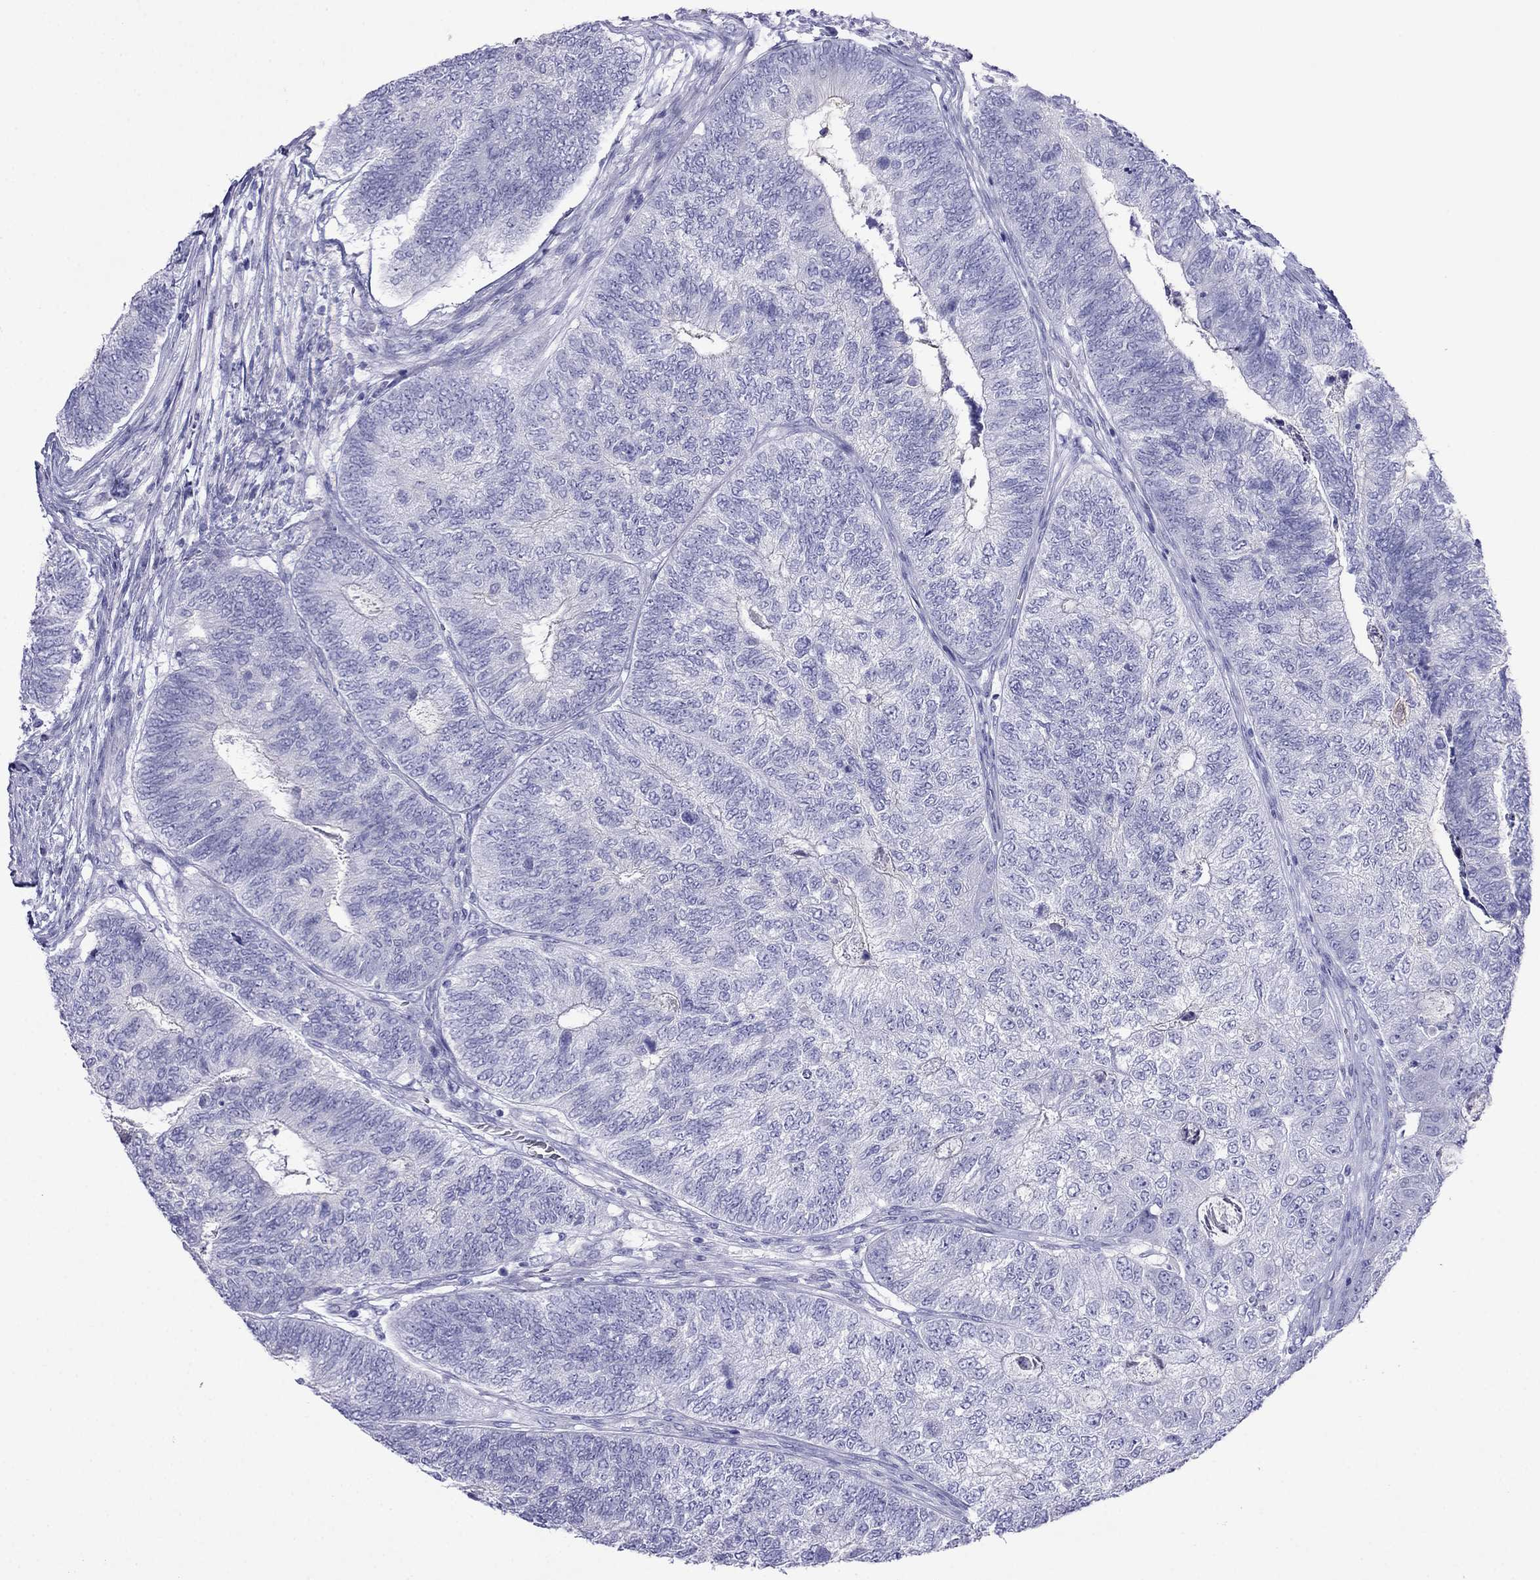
{"staining": {"intensity": "negative", "quantity": "none", "location": "none"}, "tissue": "colorectal cancer", "cell_type": "Tumor cells", "image_type": "cancer", "snomed": [{"axis": "morphology", "description": "Adenocarcinoma, NOS"}, {"axis": "topography", "description": "Colon"}], "caption": "Human colorectal cancer (adenocarcinoma) stained for a protein using immunohistochemistry (IHC) shows no staining in tumor cells.", "gene": "PCDHA6", "patient": {"sex": "female", "age": 67}}